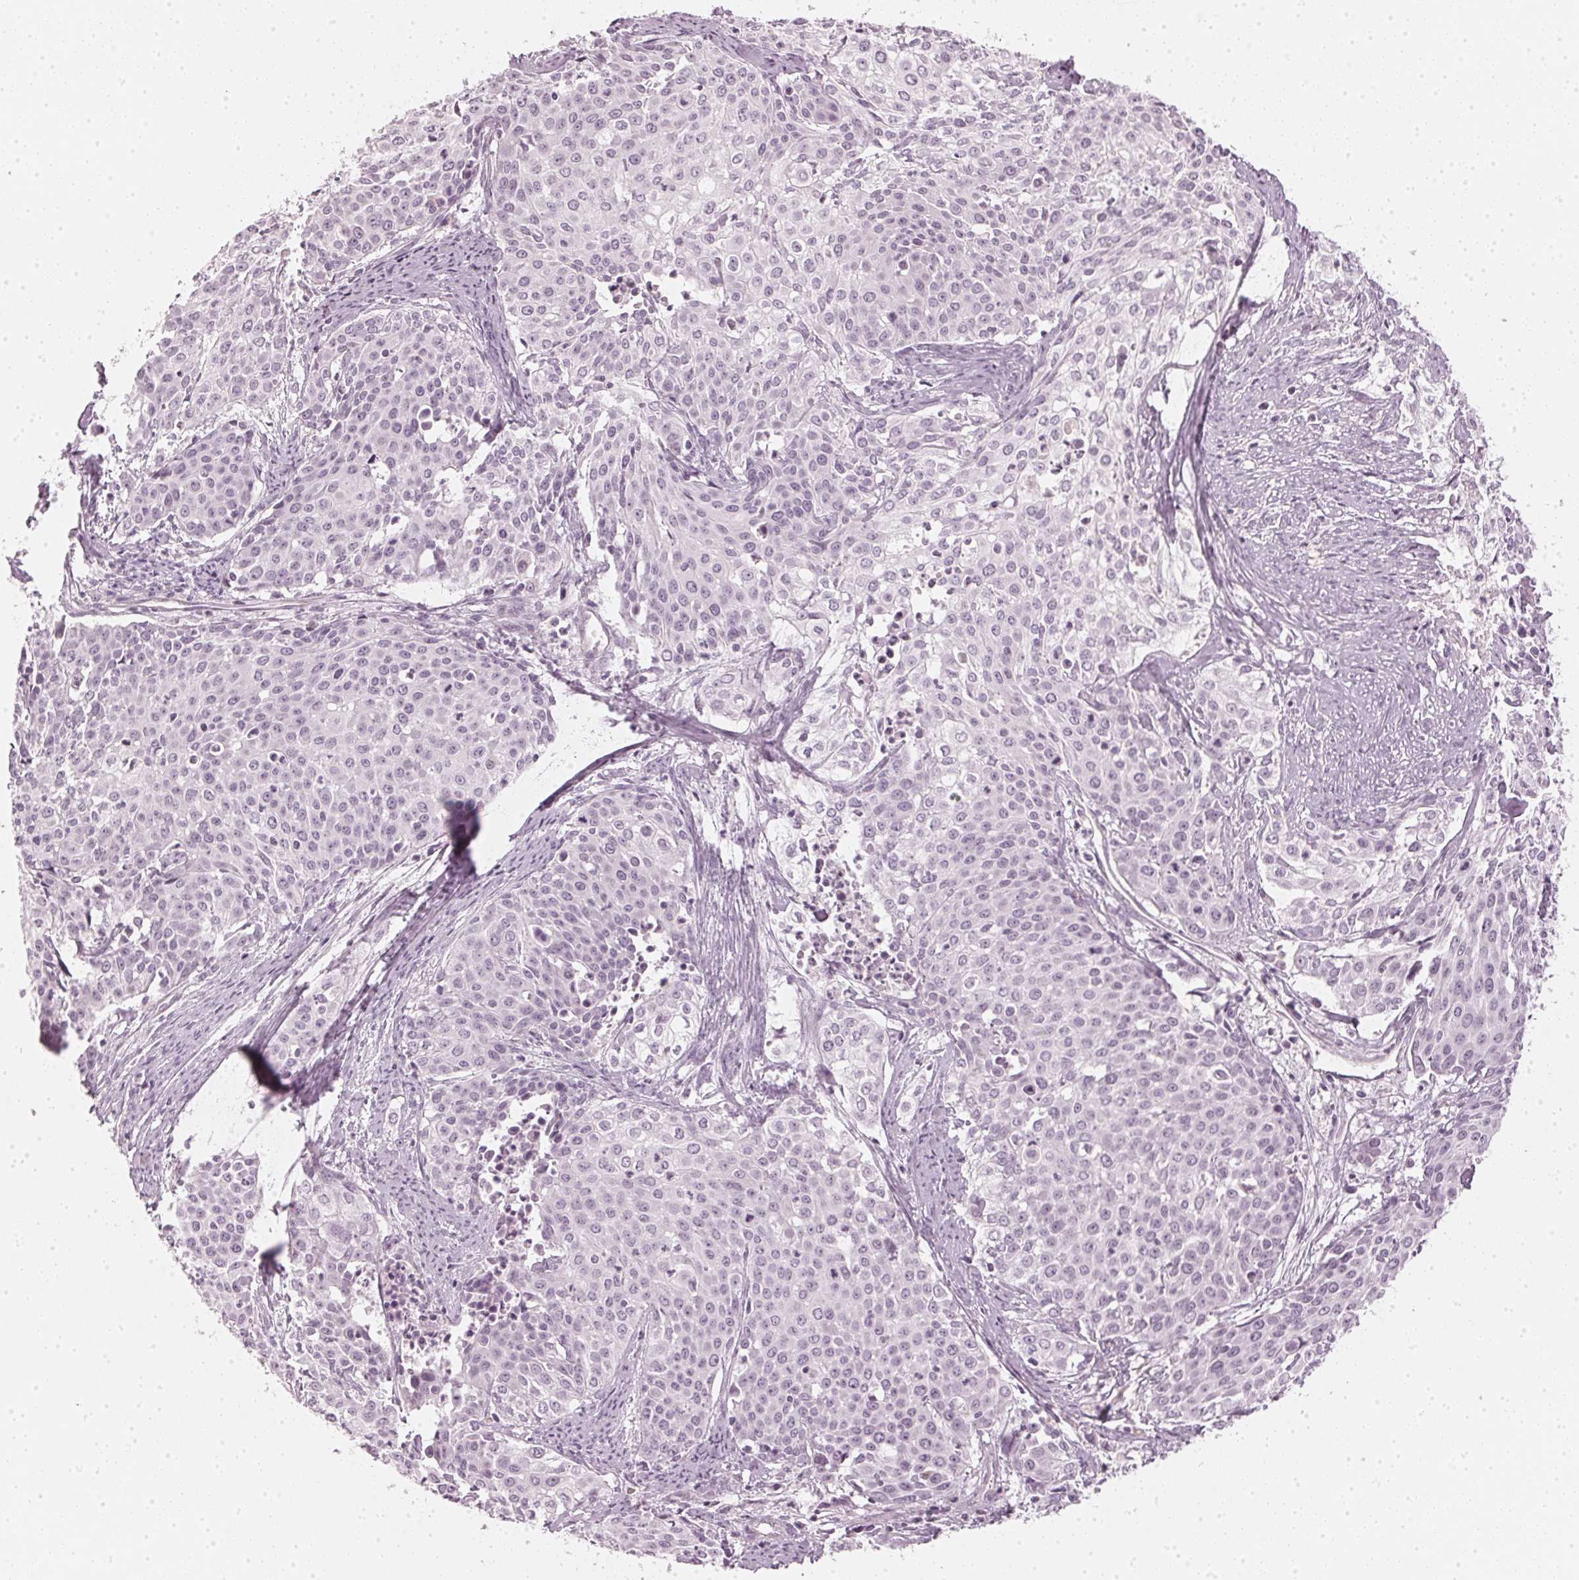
{"staining": {"intensity": "negative", "quantity": "none", "location": "none"}, "tissue": "cervical cancer", "cell_type": "Tumor cells", "image_type": "cancer", "snomed": [{"axis": "morphology", "description": "Squamous cell carcinoma, NOS"}, {"axis": "topography", "description": "Cervix"}], "caption": "DAB immunohistochemical staining of cervical squamous cell carcinoma exhibits no significant expression in tumor cells.", "gene": "APLP1", "patient": {"sex": "female", "age": 39}}